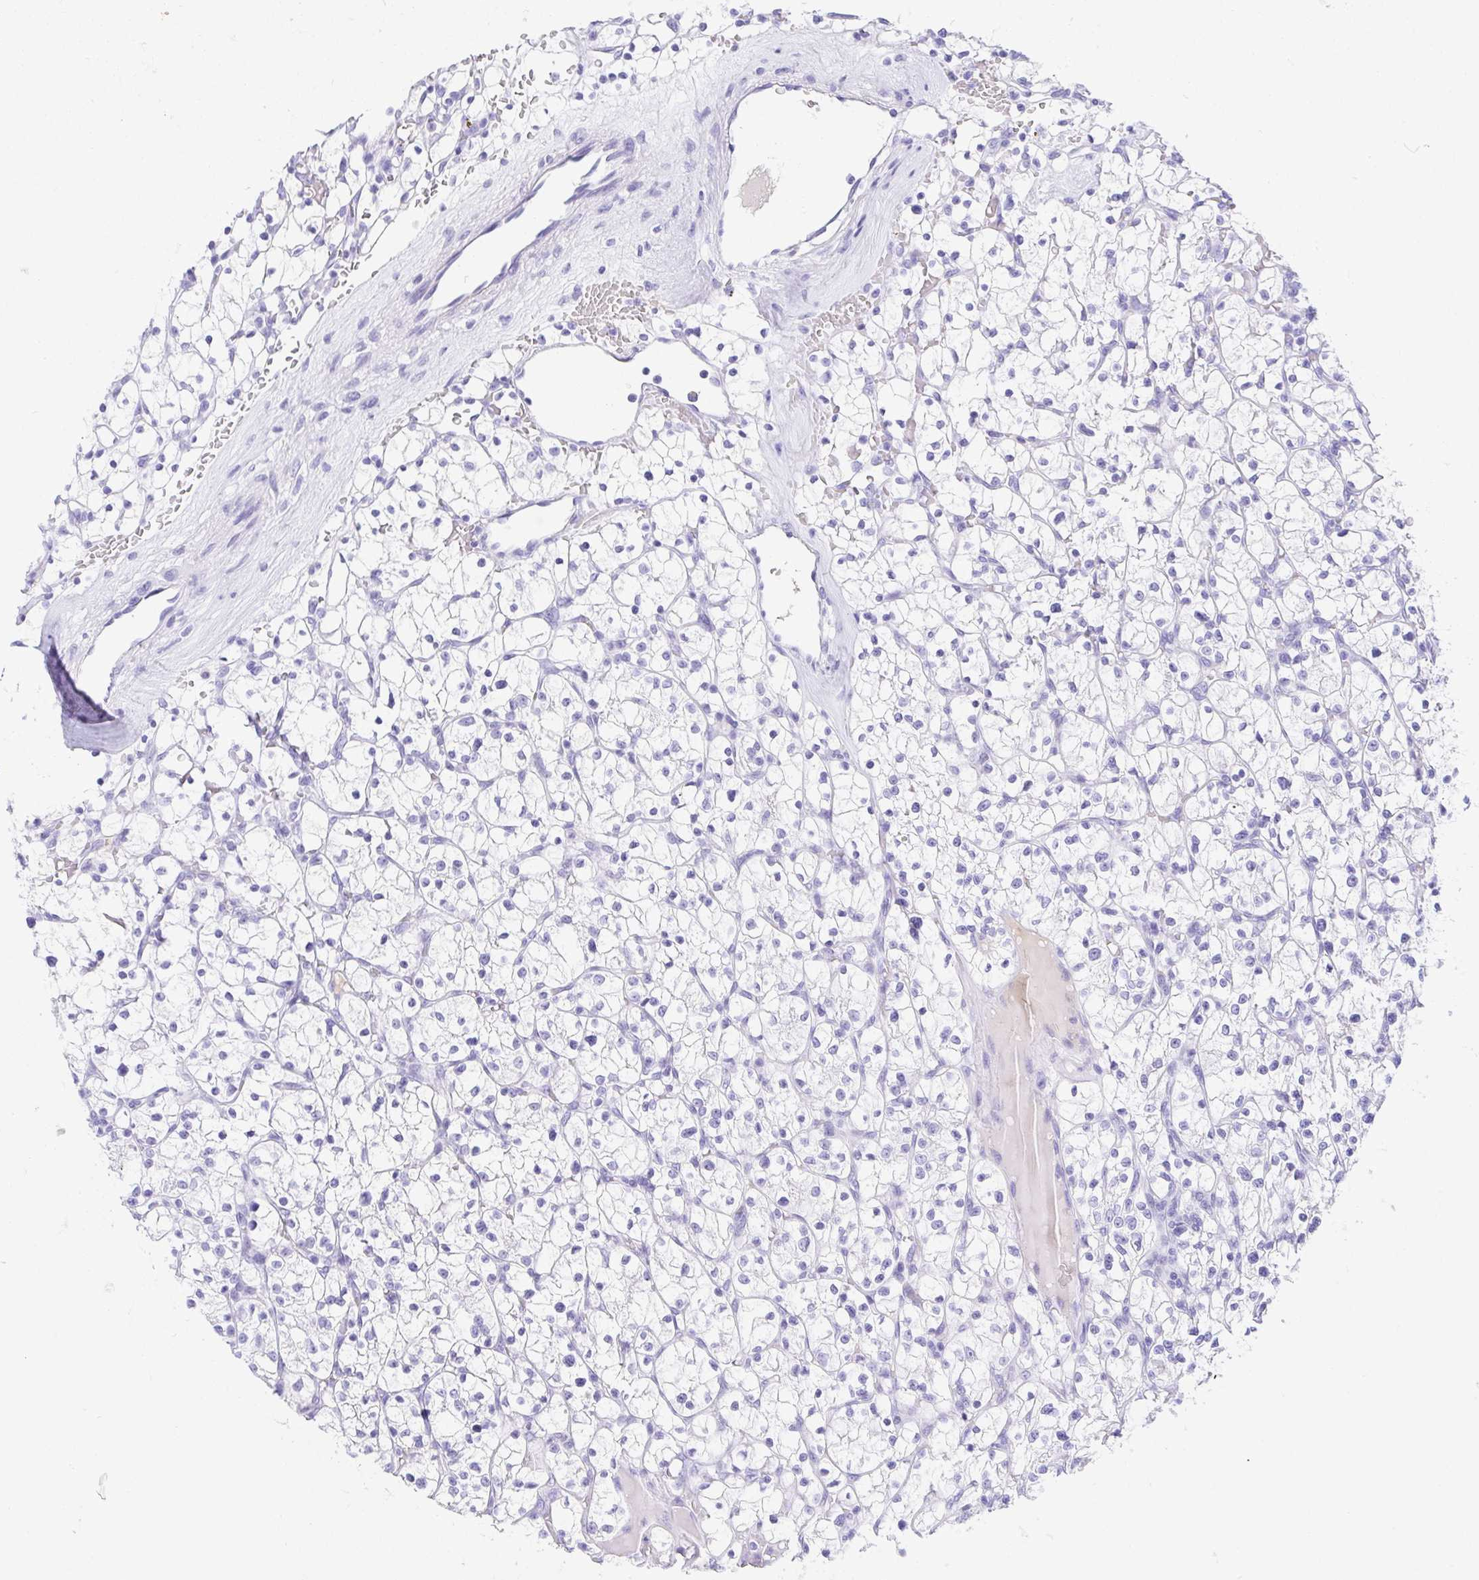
{"staining": {"intensity": "negative", "quantity": "none", "location": "none"}, "tissue": "renal cancer", "cell_type": "Tumor cells", "image_type": "cancer", "snomed": [{"axis": "morphology", "description": "Adenocarcinoma, NOS"}, {"axis": "topography", "description": "Kidney"}], "caption": "The histopathology image displays no significant staining in tumor cells of renal adenocarcinoma.", "gene": "GKN1", "patient": {"sex": "female", "age": 64}}